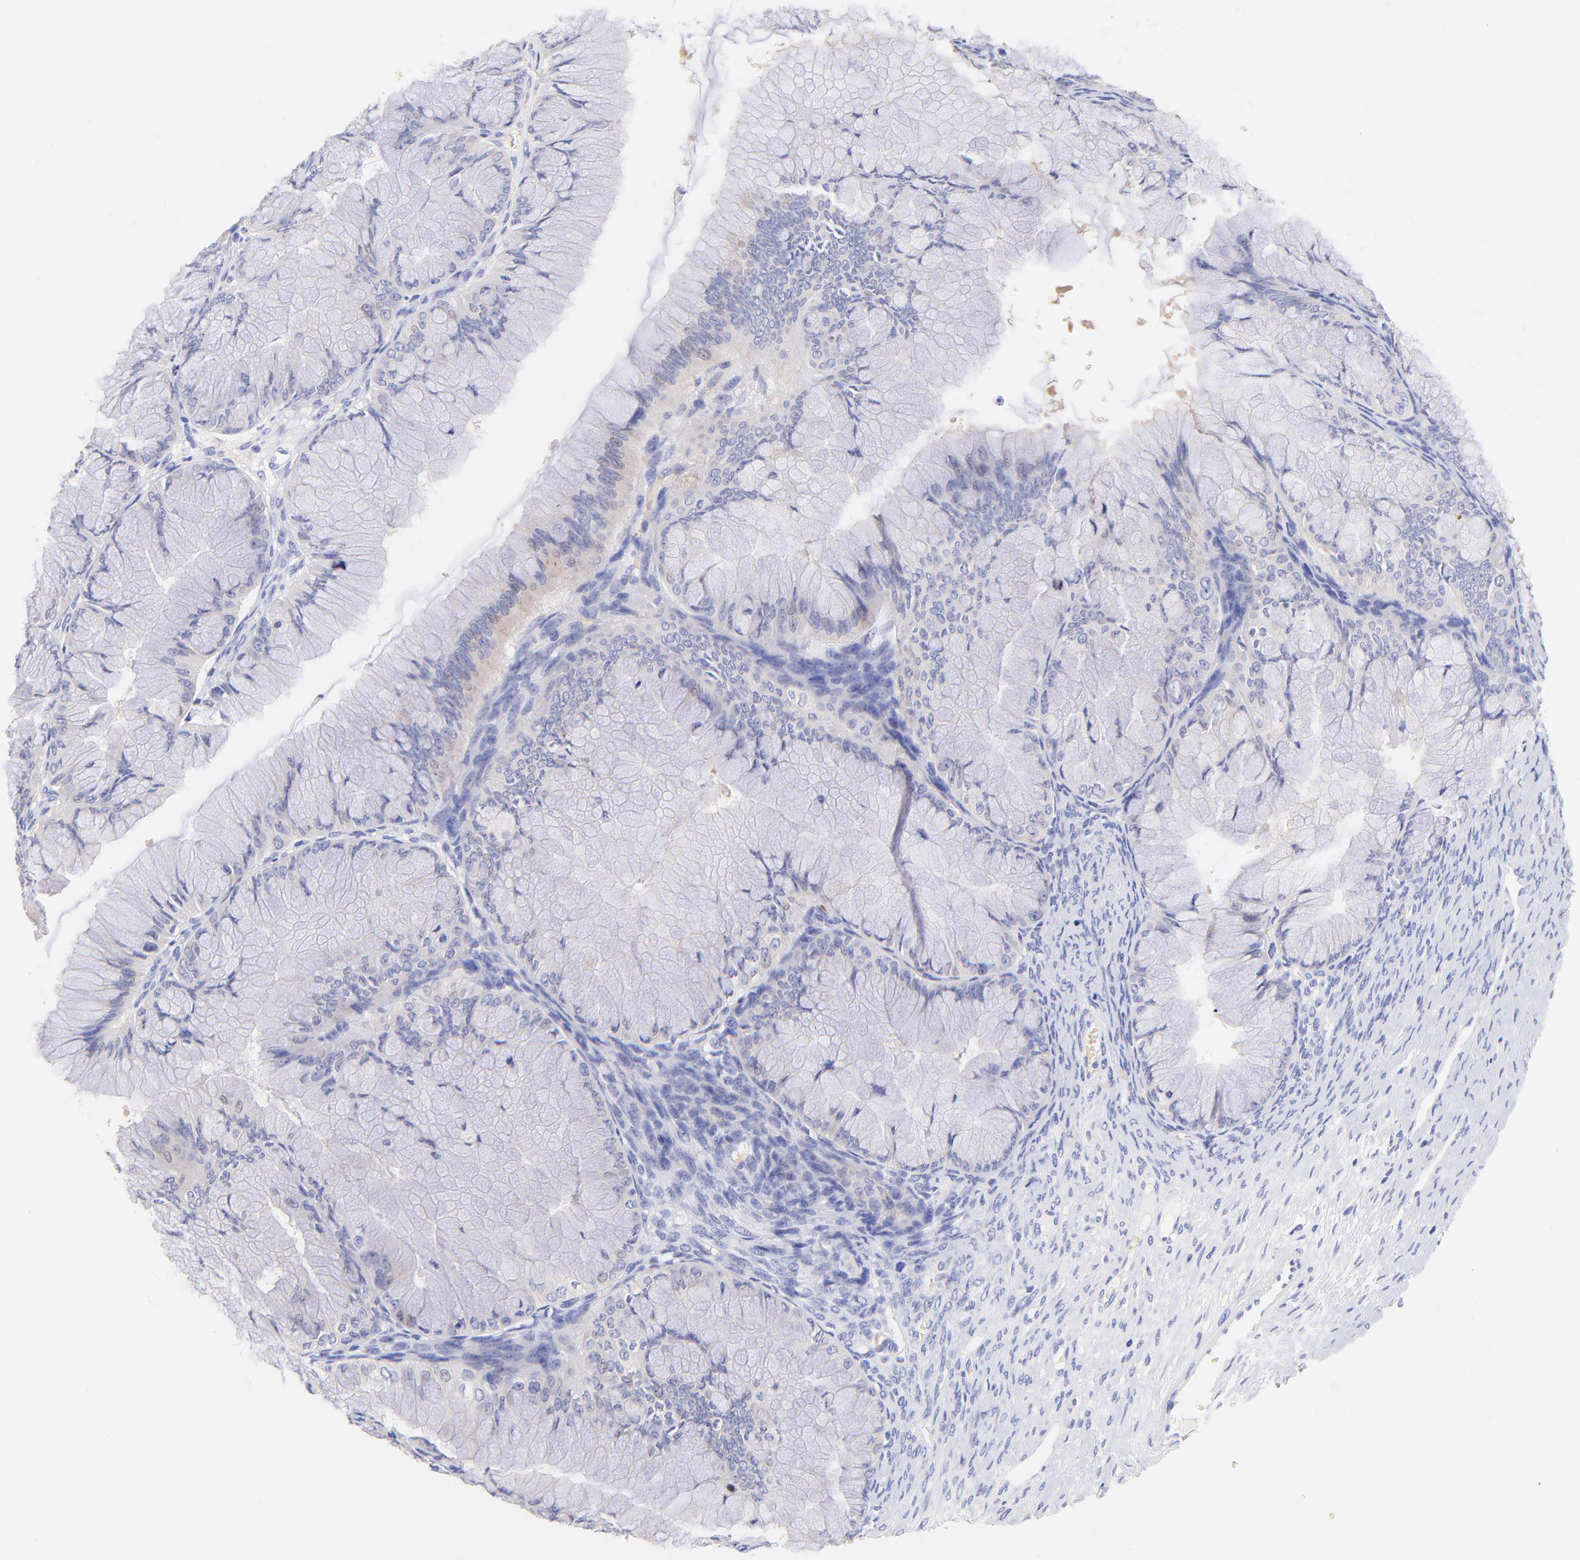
{"staining": {"intensity": "weak", "quantity": "<25%", "location": "cytoplasmic/membranous"}, "tissue": "ovarian cancer", "cell_type": "Tumor cells", "image_type": "cancer", "snomed": [{"axis": "morphology", "description": "Cystadenocarcinoma, mucinous, NOS"}, {"axis": "topography", "description": "Ovary"}], "caption": "This is an immunohistochemistry histopathology image of human ovarian mucinous cystadenocarcinoma. There is no expression in tumor cells.", "gene": "FRMPD3", "patient": {"sex": "female", "age": 63}}